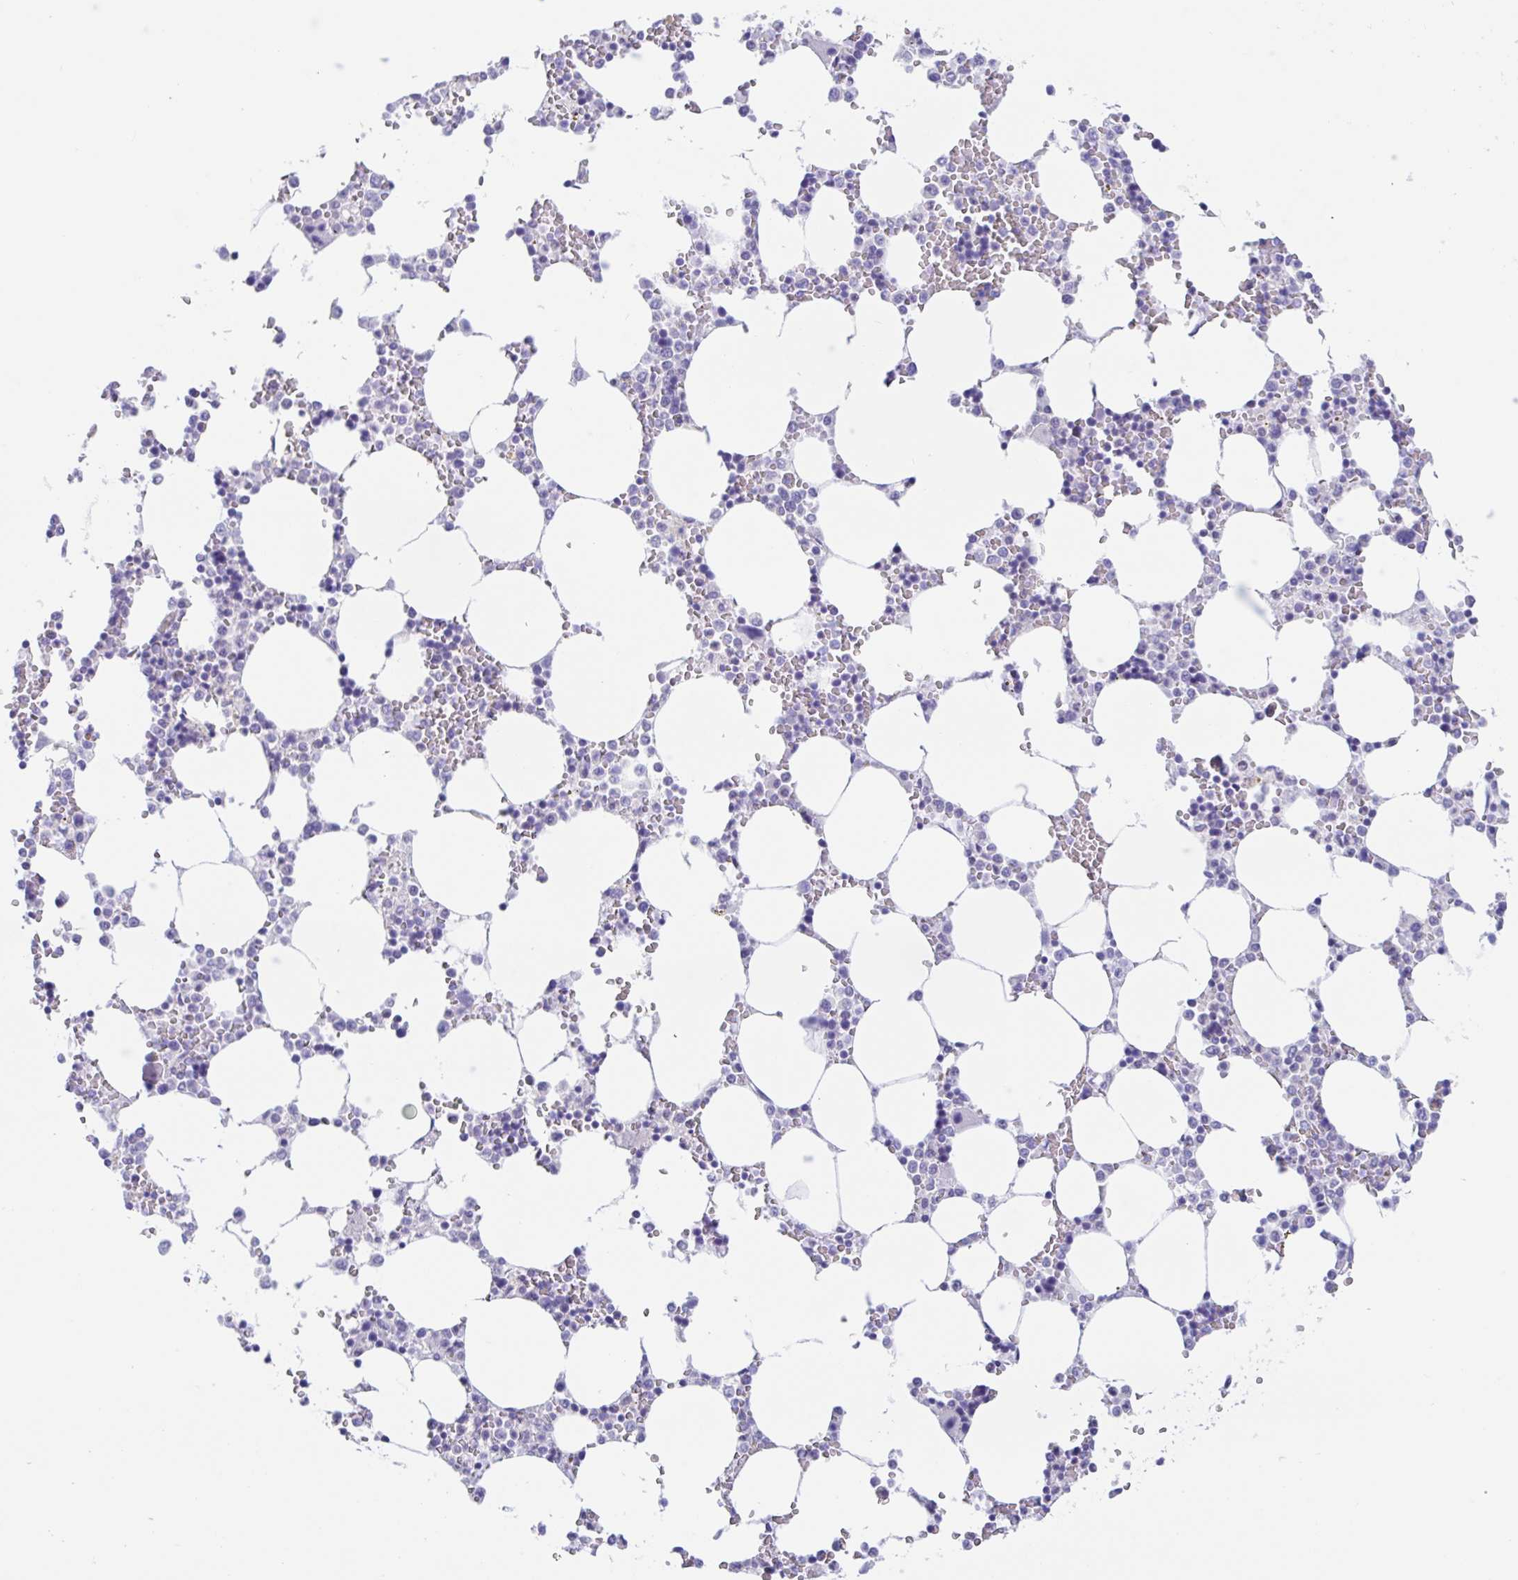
{"staining": {"intensity": "negative", "quantity": "none", "location": "none"}, "tissue": "bone marrow", "cell_type": "Hematopoietic cells", "image_type": "normal", "snomed": [{"axis": "morphology", "description": "Normal tissue, NOS"}, {"axis": "topography", "description": "Bone marrow"}], "caption": "Bone marrow stained for a protein using immunohistochemistry (IHC) demonstrates no expression hematopoietic cells.", "gene": "OR6N2", "patient": {"sex": "male", "age": 64}}